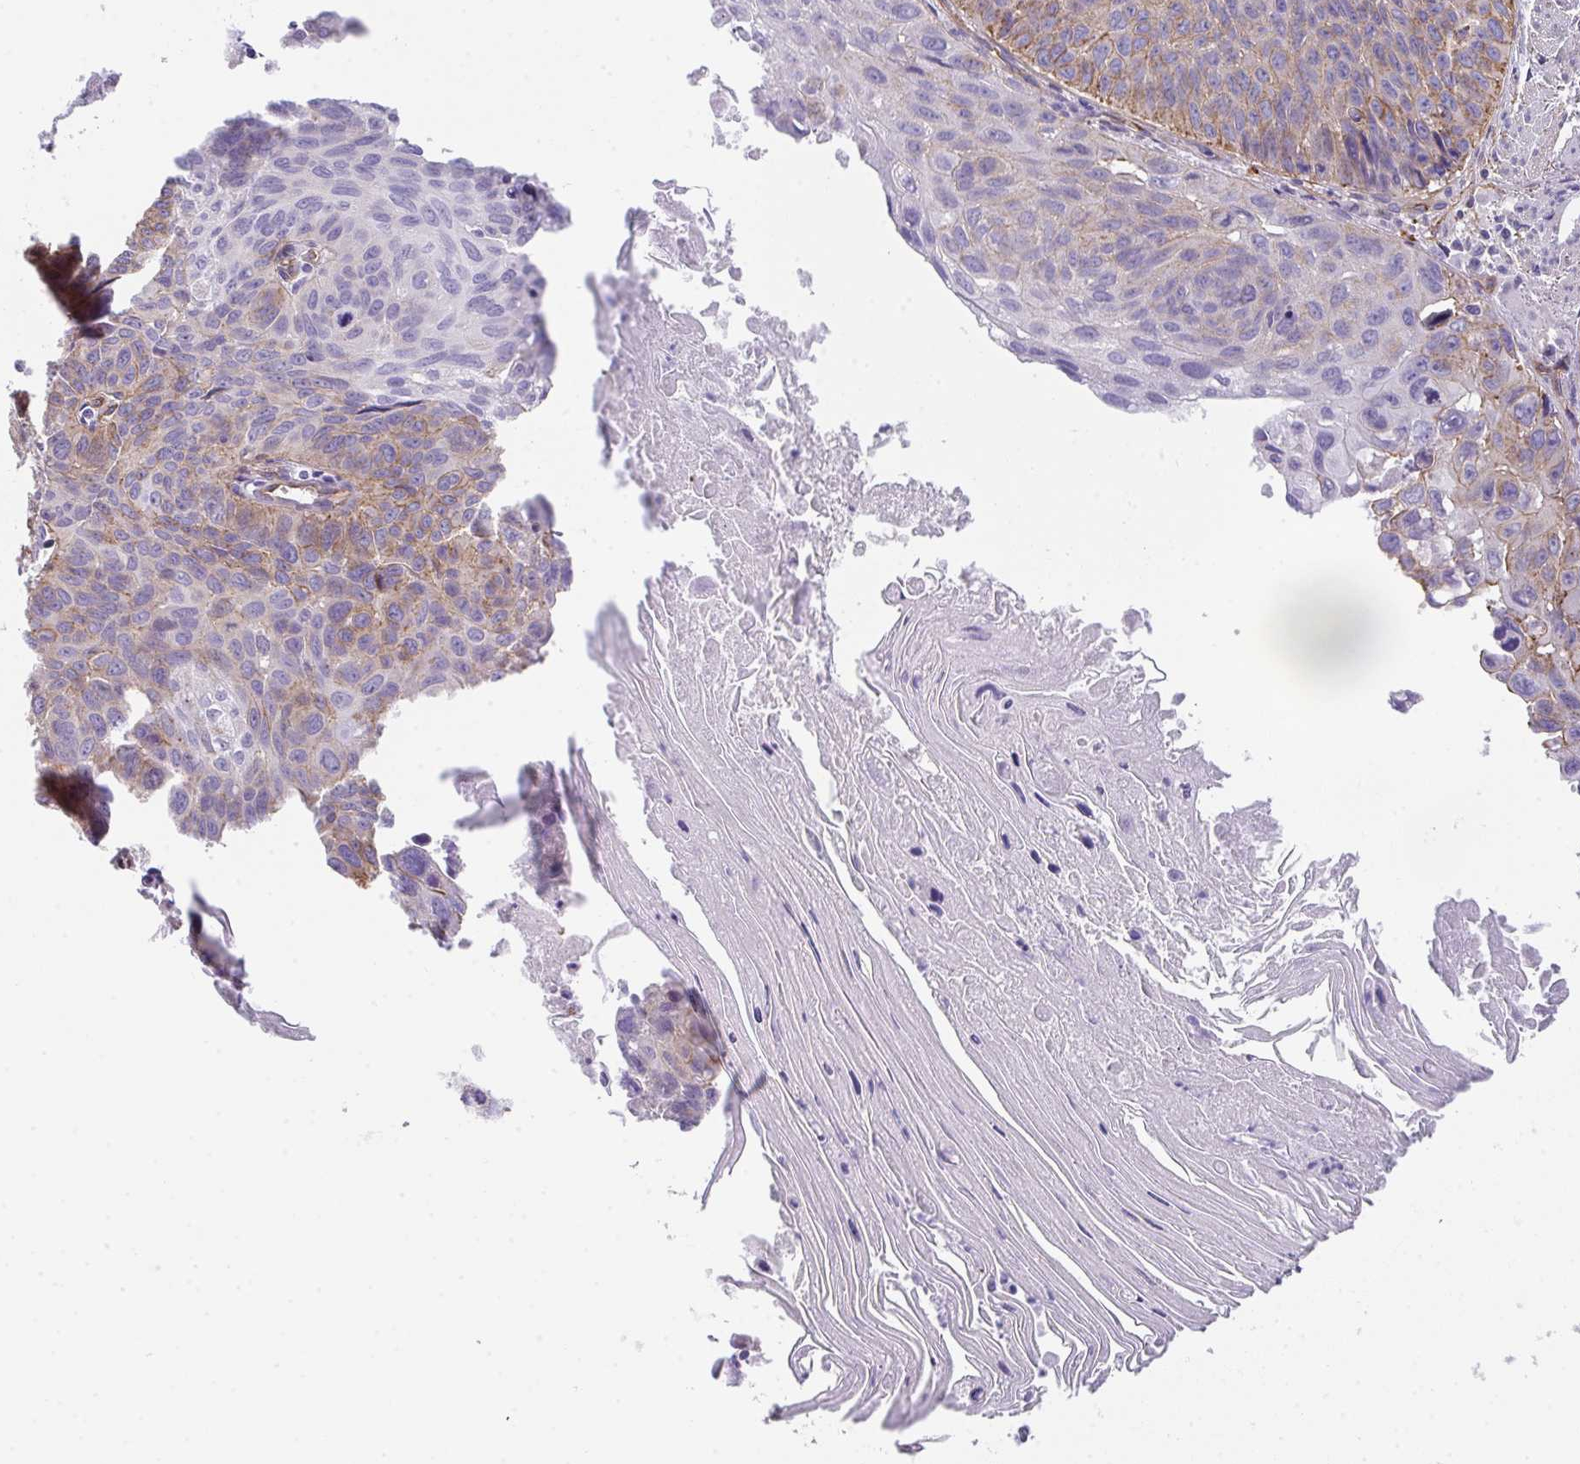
{"staining": {"intensity": "moderate", "quantity": "<25%", "location": "cytoplasmic/membranous"}, "tissue": "lung cancer", "cell_type": "Tumor cells", "image_type": "cancer", "snomed": [{"axis": "morphology", "description": "Squamous cell carcinoma, NOS"}, {"axis": "topography", "description": "Lung"}], "caption": "A low amount of moderate cytoplasmic/membranous staining is appreciated in approximately <25% of tumor cells in lung cancer tissue.", "gene": "DBN1", "patient": {"sex": "male", "age": 71}}